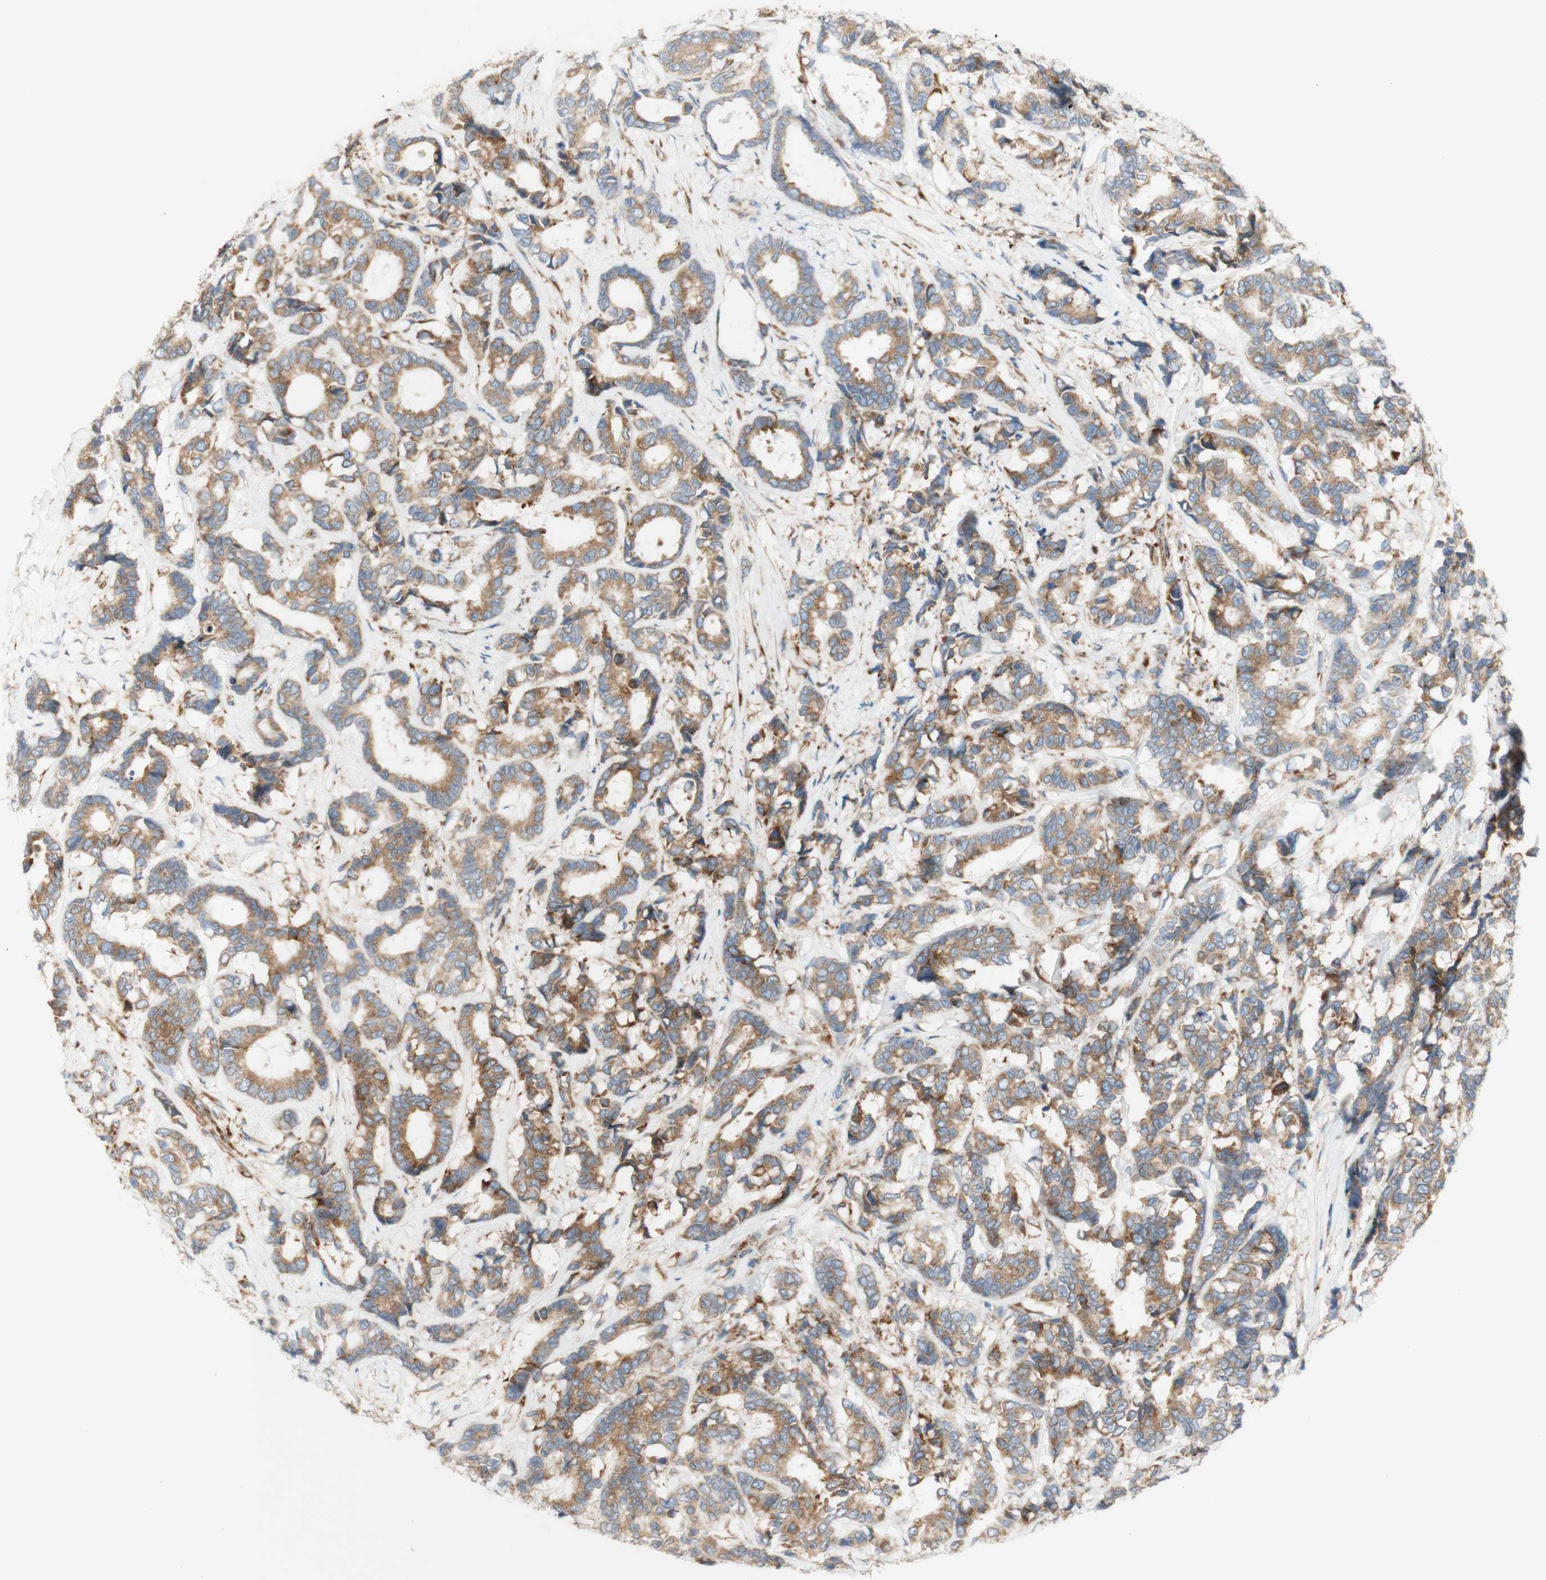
{"staining": {"intensity": "moderate", "quantity": ">75%", "location": "cytoplasmic/membranous"}, "tissue": "breast cancer", "cell_type": "Tumor cells", "image_type": "cancer", "snomed": [{"axis": "morphology", "description": "Duct carcinoma"}, {"axis": "topography", "description": "Breast"}], "caption": "There is medium levels of moderate cytoplasmic/membranous expression in tumor cells of breast intraductal carcinoma, as demonstrated by immunohistochemical staining (brown color).", "gene": "MANF", "patient": {"sex": "female", "age": 87}}